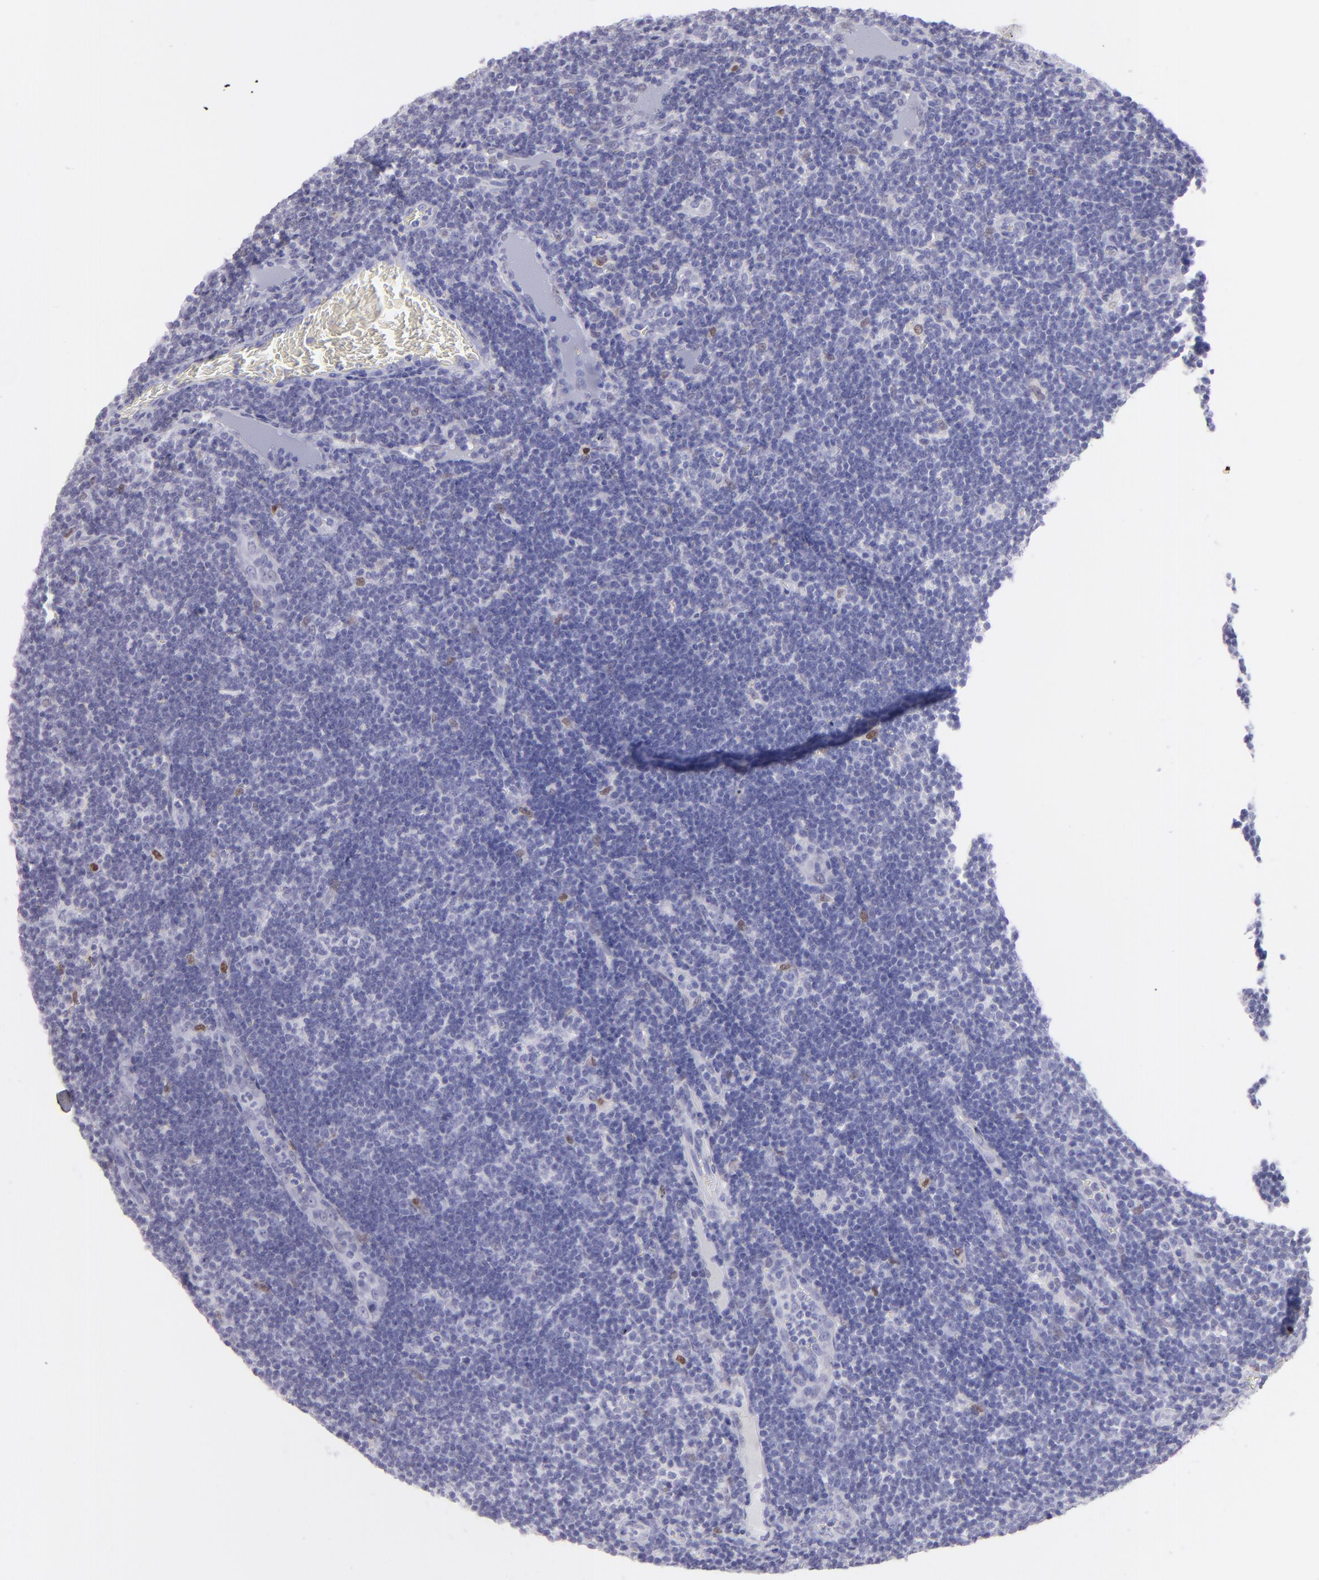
{"staining": {"intensity": "moderate", "quantity": "<25%", "location": "nuclear"}, "tissue": "lymph node", "cell_type": "Non-germinal center cells", "image_type": "normal", "snomed": [{"axis": "morphology", "description": "Normal tissue, NOS"}, {"axis": "morphology", "description": "Inflammation, NOS"}, {"axis": "topography", "description": "Lymph node"}, {"axis": "topography", "description": "Salivary gland"}], "caption": "A brown stain highlights moderate nuclear expression of a protein in non-germinal center cells of normal lymph node. The protein of interest is shown in brown color, while the nuclei are stained blue.", "gene": "MITF", "patient": {"sex": "male", "age": 3}}